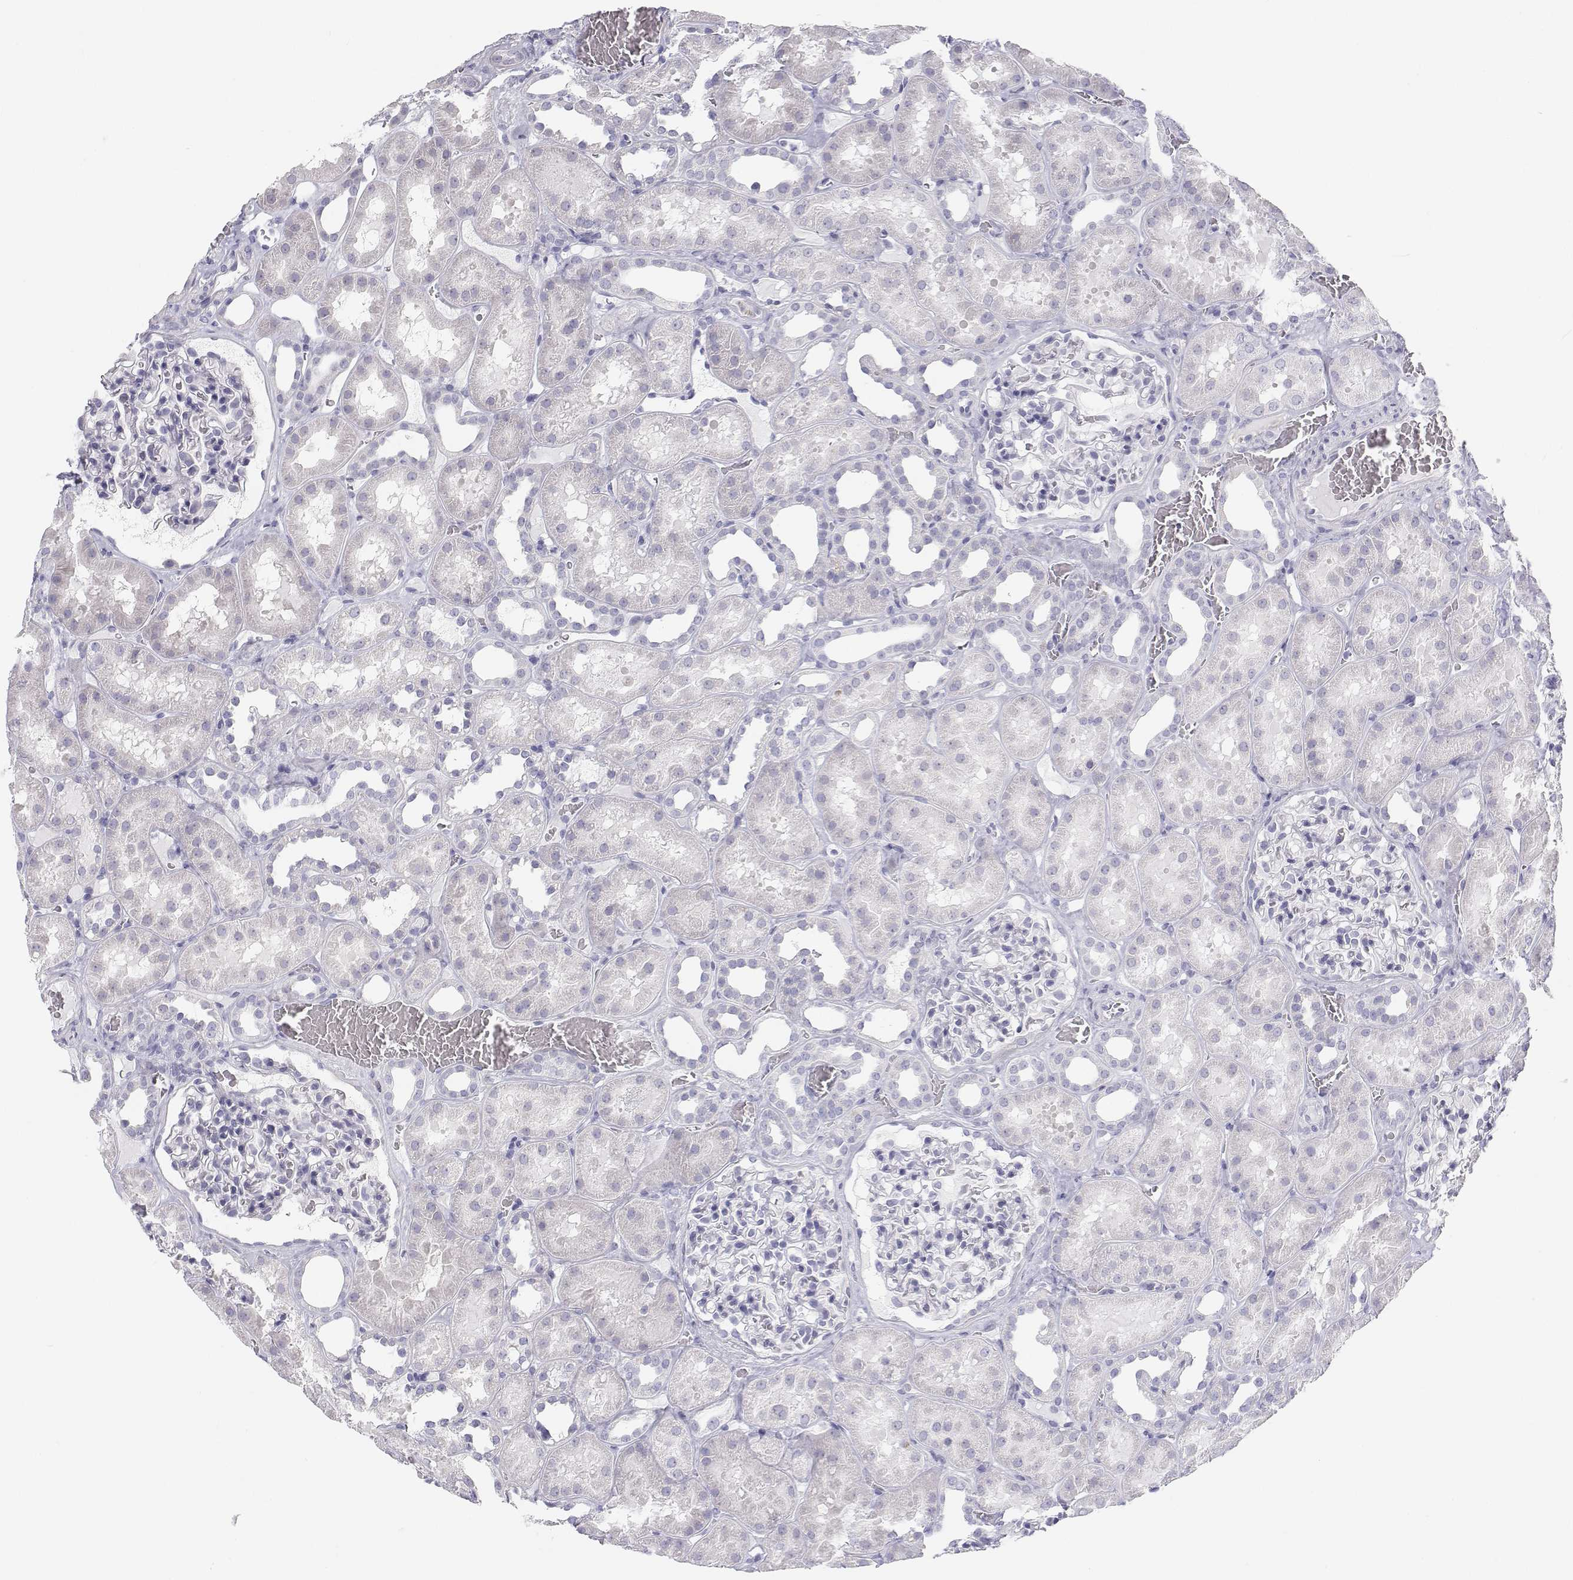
{"staining": {"intensity": "negative", "quantity": "none", "location": "none"}, "tissue": "kidney", "cell_type": "Cells in glomeruli", "image_type": "normal", "snomed": [{"axis": "morphology", "description": "Normal tissue, NOS"}, {"axis": "topography", "description": "Kidney"}], "caption": "This is an IHC micrograph of unremarkable kidney. There is no expression in cells in glomeruli.", "gene": "TTN", "patient": {"sex": "female", "age": 41}}